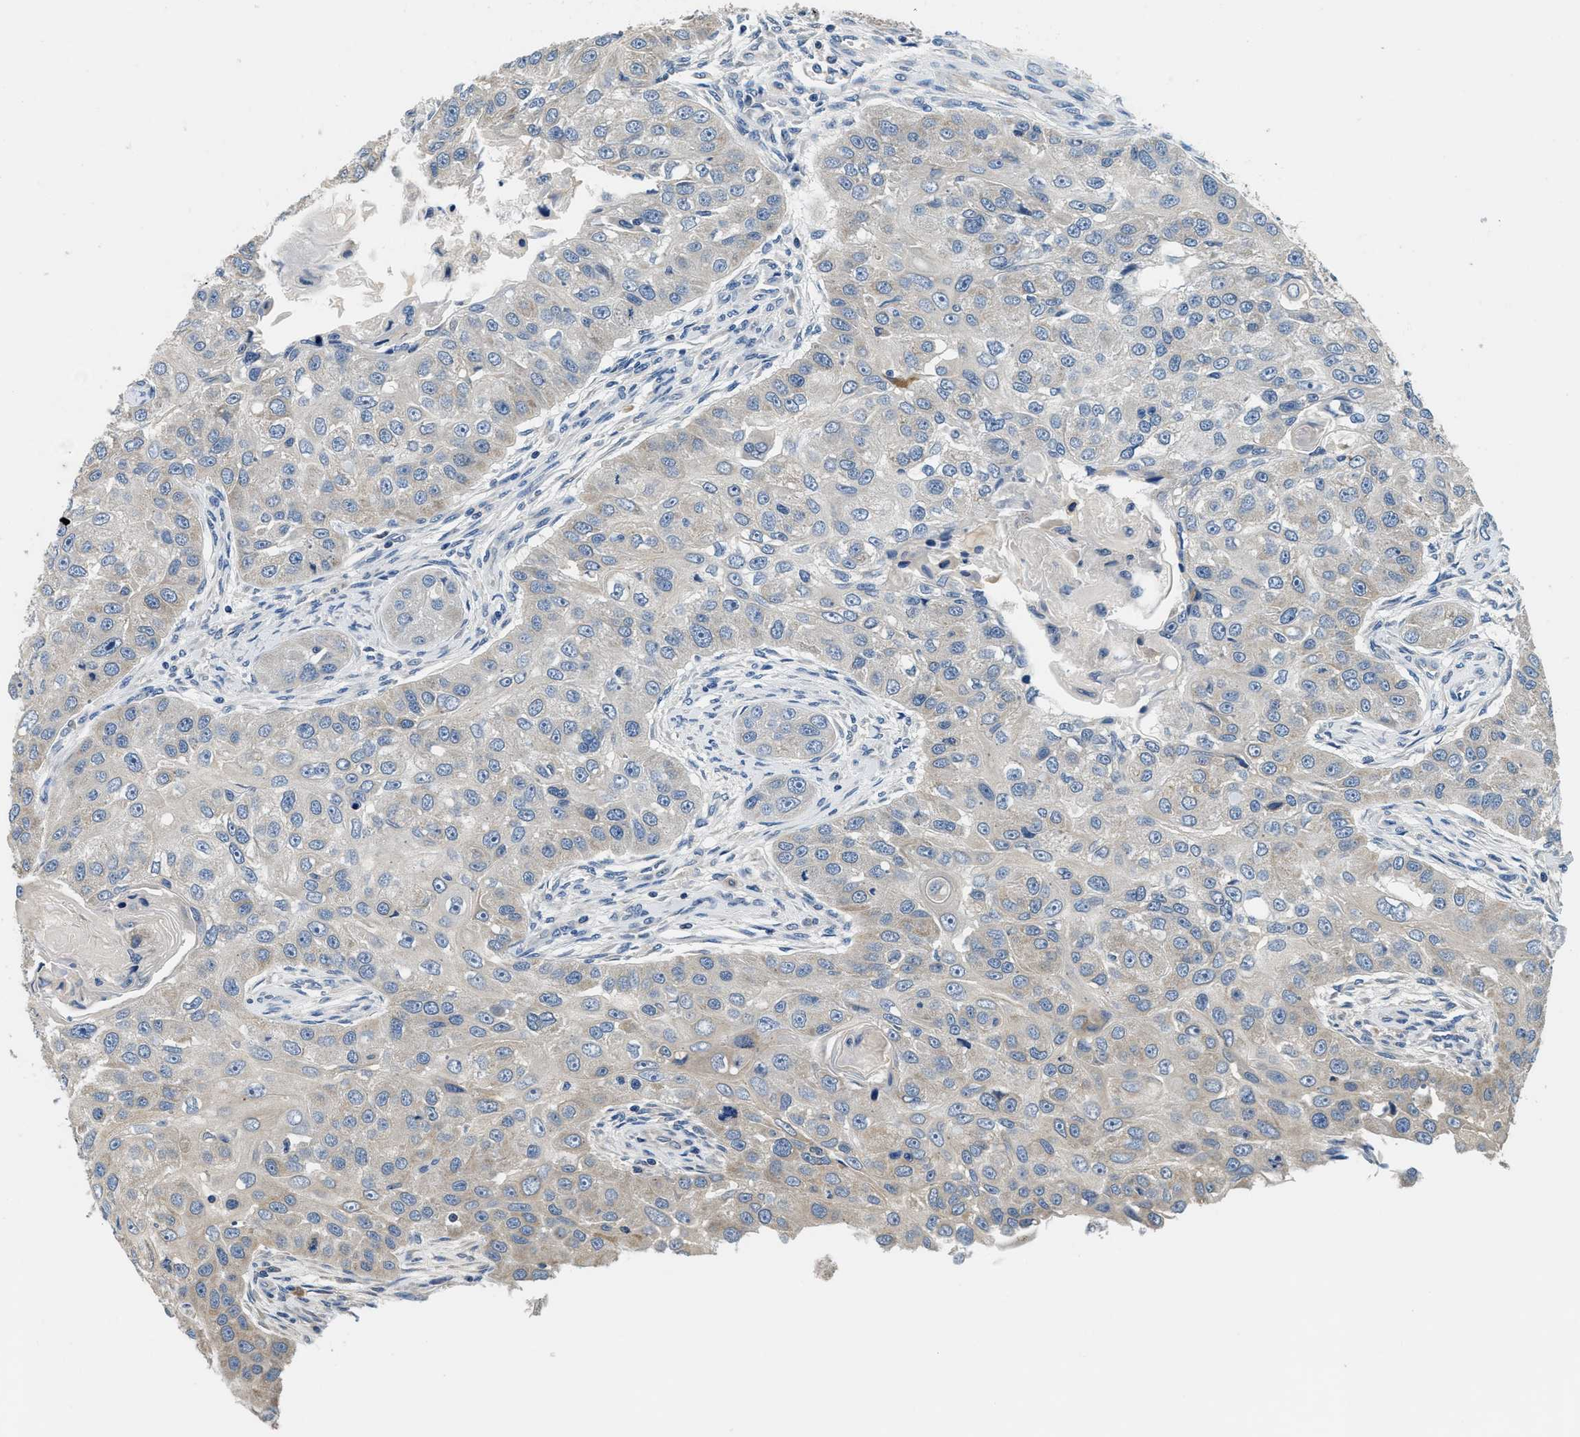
{"staining": {"intensity": "weak", "quantity": "<25%", "location": "cytoplasmic/membranous"}, "tissue": "head and neck cancer", "cell_type": "Tumor cells", "image_type": "cancer", "snomed": [{"axis": "morphology", "description": "Normal tissue, NOS"}, {"axis": "morphology", "description": "Squamous cell carcinoma, NOS"}, {"axis": "topography", "description": "Skeletal muscle"}, {"axis": "topography", "description": "Head-Neck"}], "caption": "A micrograph of human squamous cell carcinoma (head and neck) is negative for staining in tumor cells. The staining is performed using DAB brown chromogen with nuclei counter-stained in using hematoxylin.", "gene": "ALDH3A2", "patient": {"sex": "male", "age": 51}}